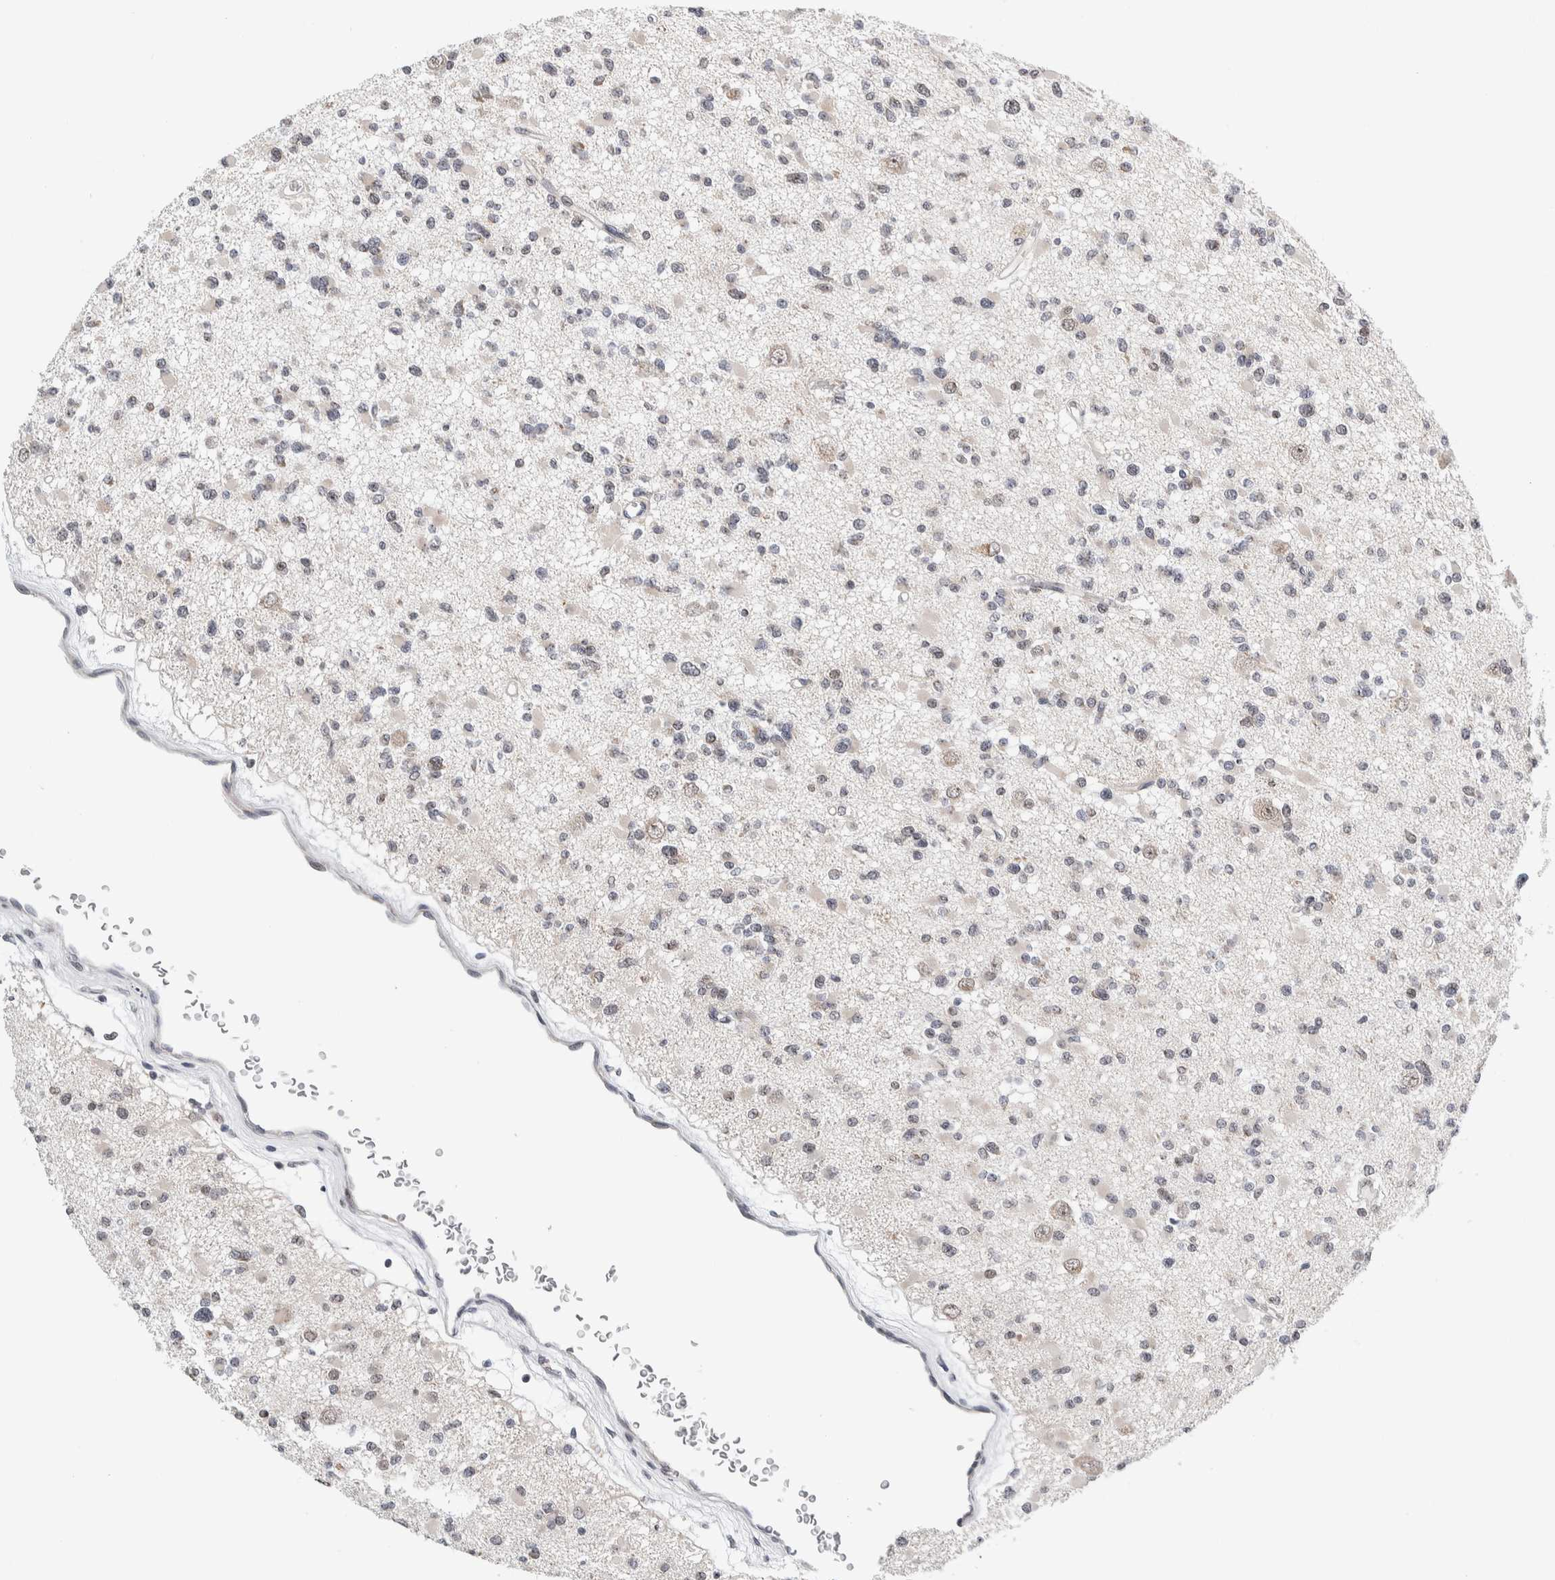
{"staining": {"intensity": "weak", "quantity": "<25%", "location": "nuclear"}, "tissue": "glioma", "cell_type": "Tumor cells", "image_type": "cancer", "snomed": [{"axis": "morphology", "description": "Glioma, malignant, Low grade"}, {"axis": "topography", "description": "Brain"}], "caption": "Malignant glioma (low-grade) was stained to show a protein in brown. There is no significant staining in tumor cells. (DAB (3,3'-diaminobenzidine) immunohistochemistry, high magnification).", "gene": "NEUROD1", "patient": {"sex": "female", "age": 22}}